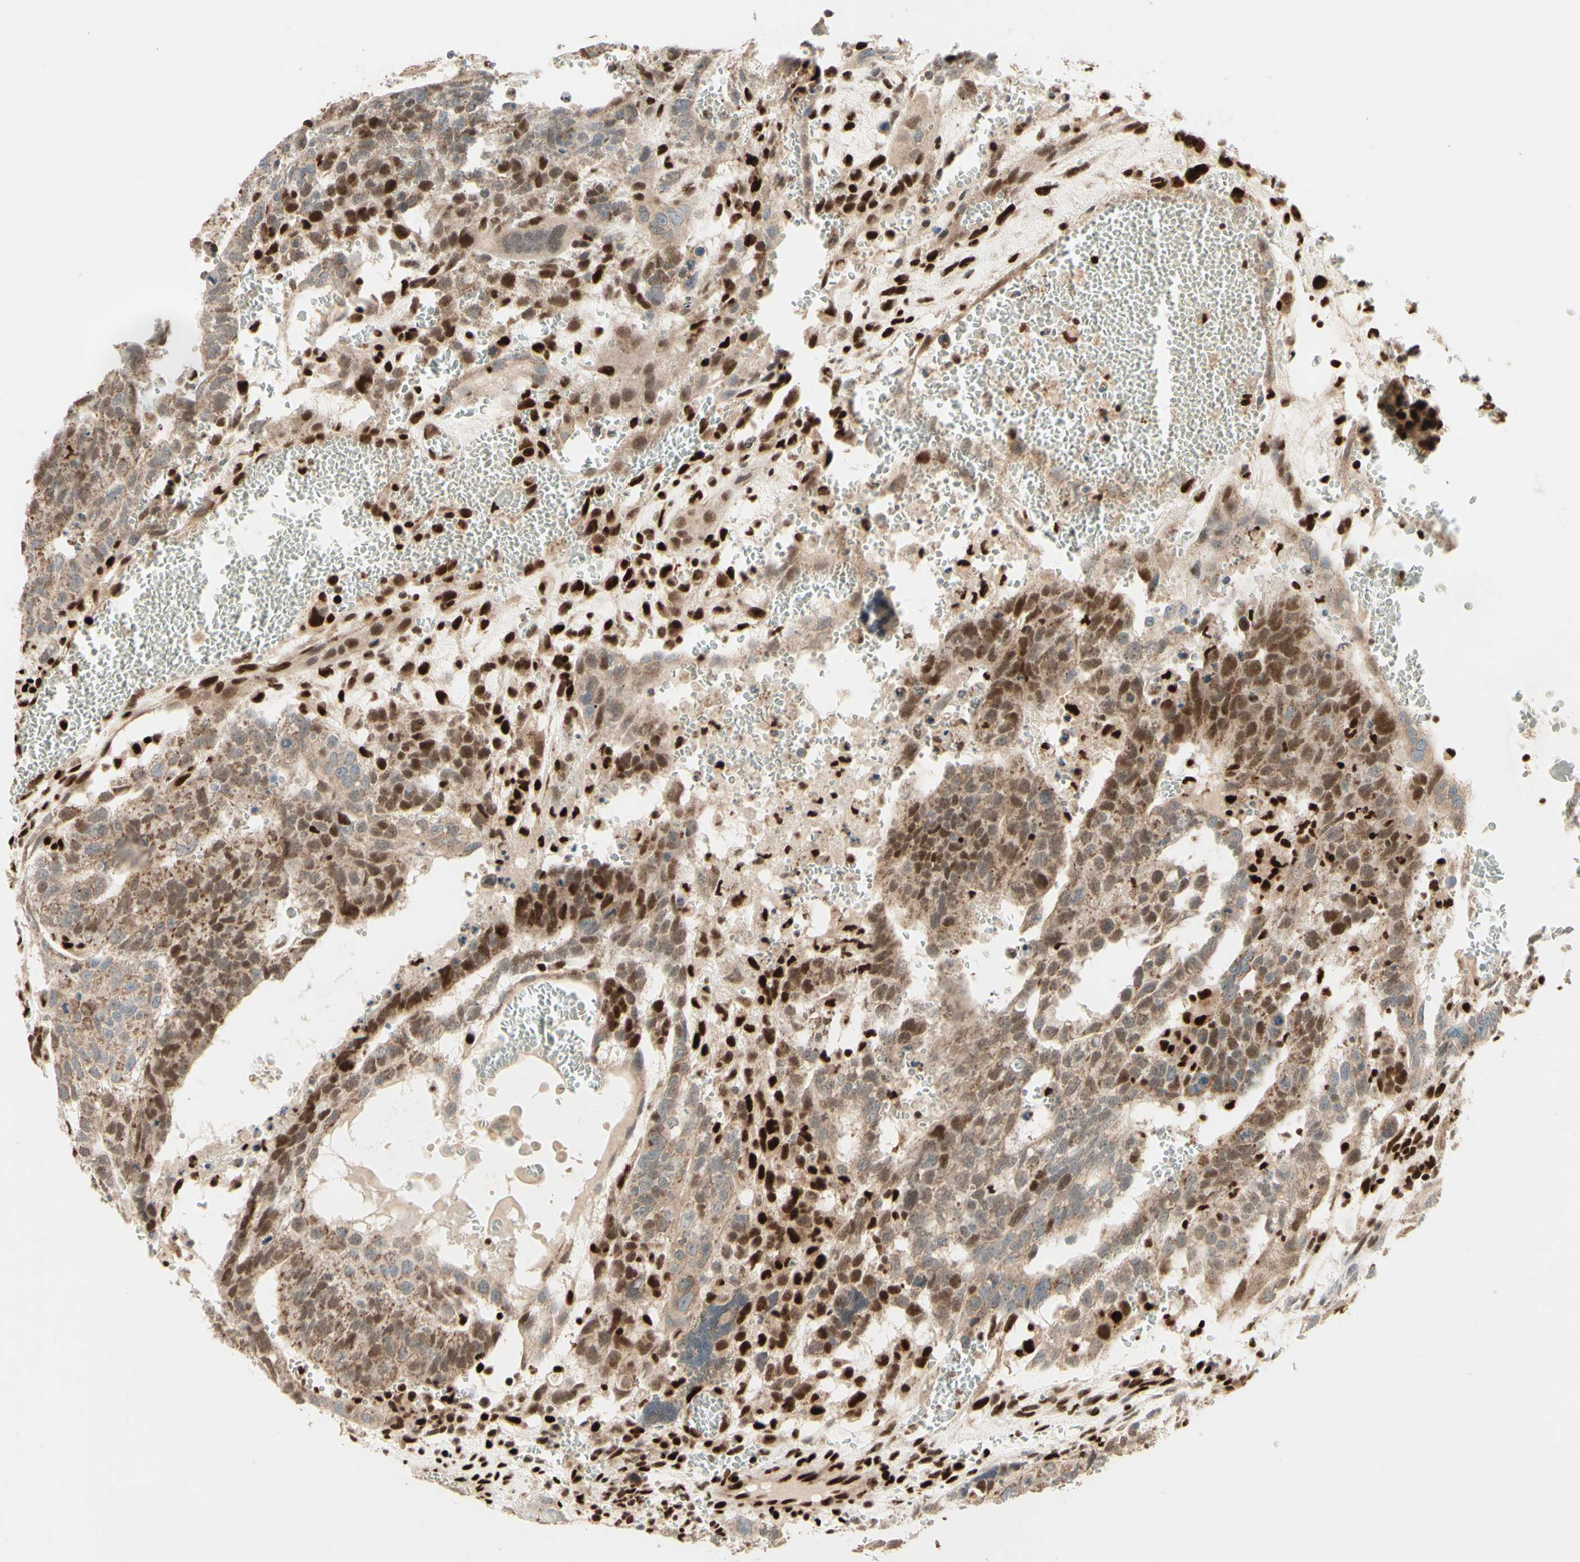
{"staining": {"intensity": "weak", "quantity": ">75%", "location": "cytoplasmic/membranous,nuclear"}, "tissue": "testis cancer", "cell_type": "Tumor cells", "image_type": "cancer", "snomed": [{"axis": "morphology", "description": "Seminoma, NOS"}, {"axis": "morphology", "description": "Carcinoma, Embryonal, NOS"}, {"axis": "topography", "description": "Testis"}], "caption": "A low amount of weak cytoplasmic/membranous and nuclear staining is appreciated in about >75% of tumor cells in testis seminoma tissue.", "gene": "NR3C1", "patient": {"sex": "male", "age": 52}}